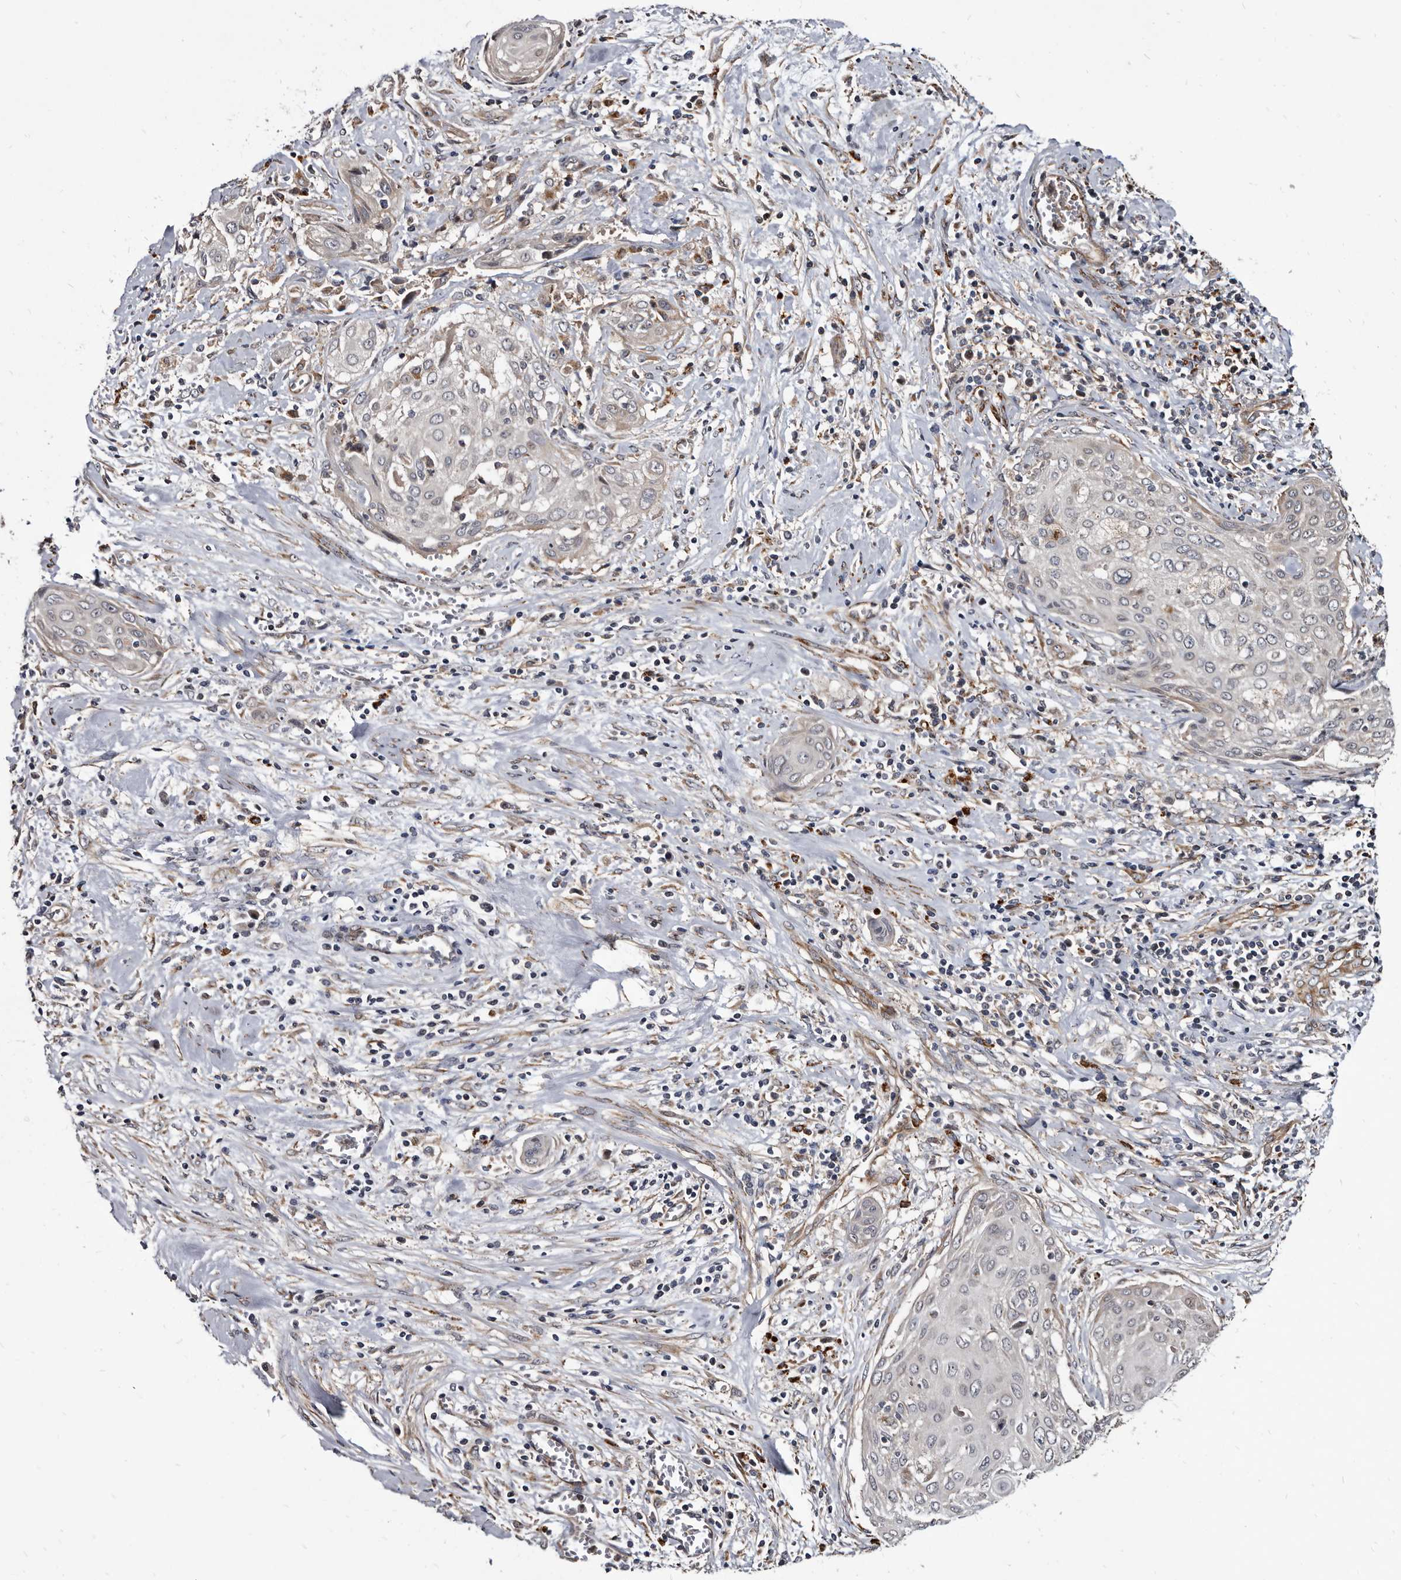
{"staining": {"intensity": "negative", "quantity": "none", "location": "none"}, "tissue": "cervical cancer", "cell_type": "Tumor cells", "image_type": "cancer", "snomed": [{"axis": "morphology", "description": "Squamous cell carcinoma, NOS"}, {"axis": "topography", "description": "Cervix"}], "caption": "Immunohistochemistry (IHC) of human cervical squamous cell carcinoma reveals no positivity in tumor cells.", "gene": "CTSA", "patient": {"sex": "female", "age": 55}}